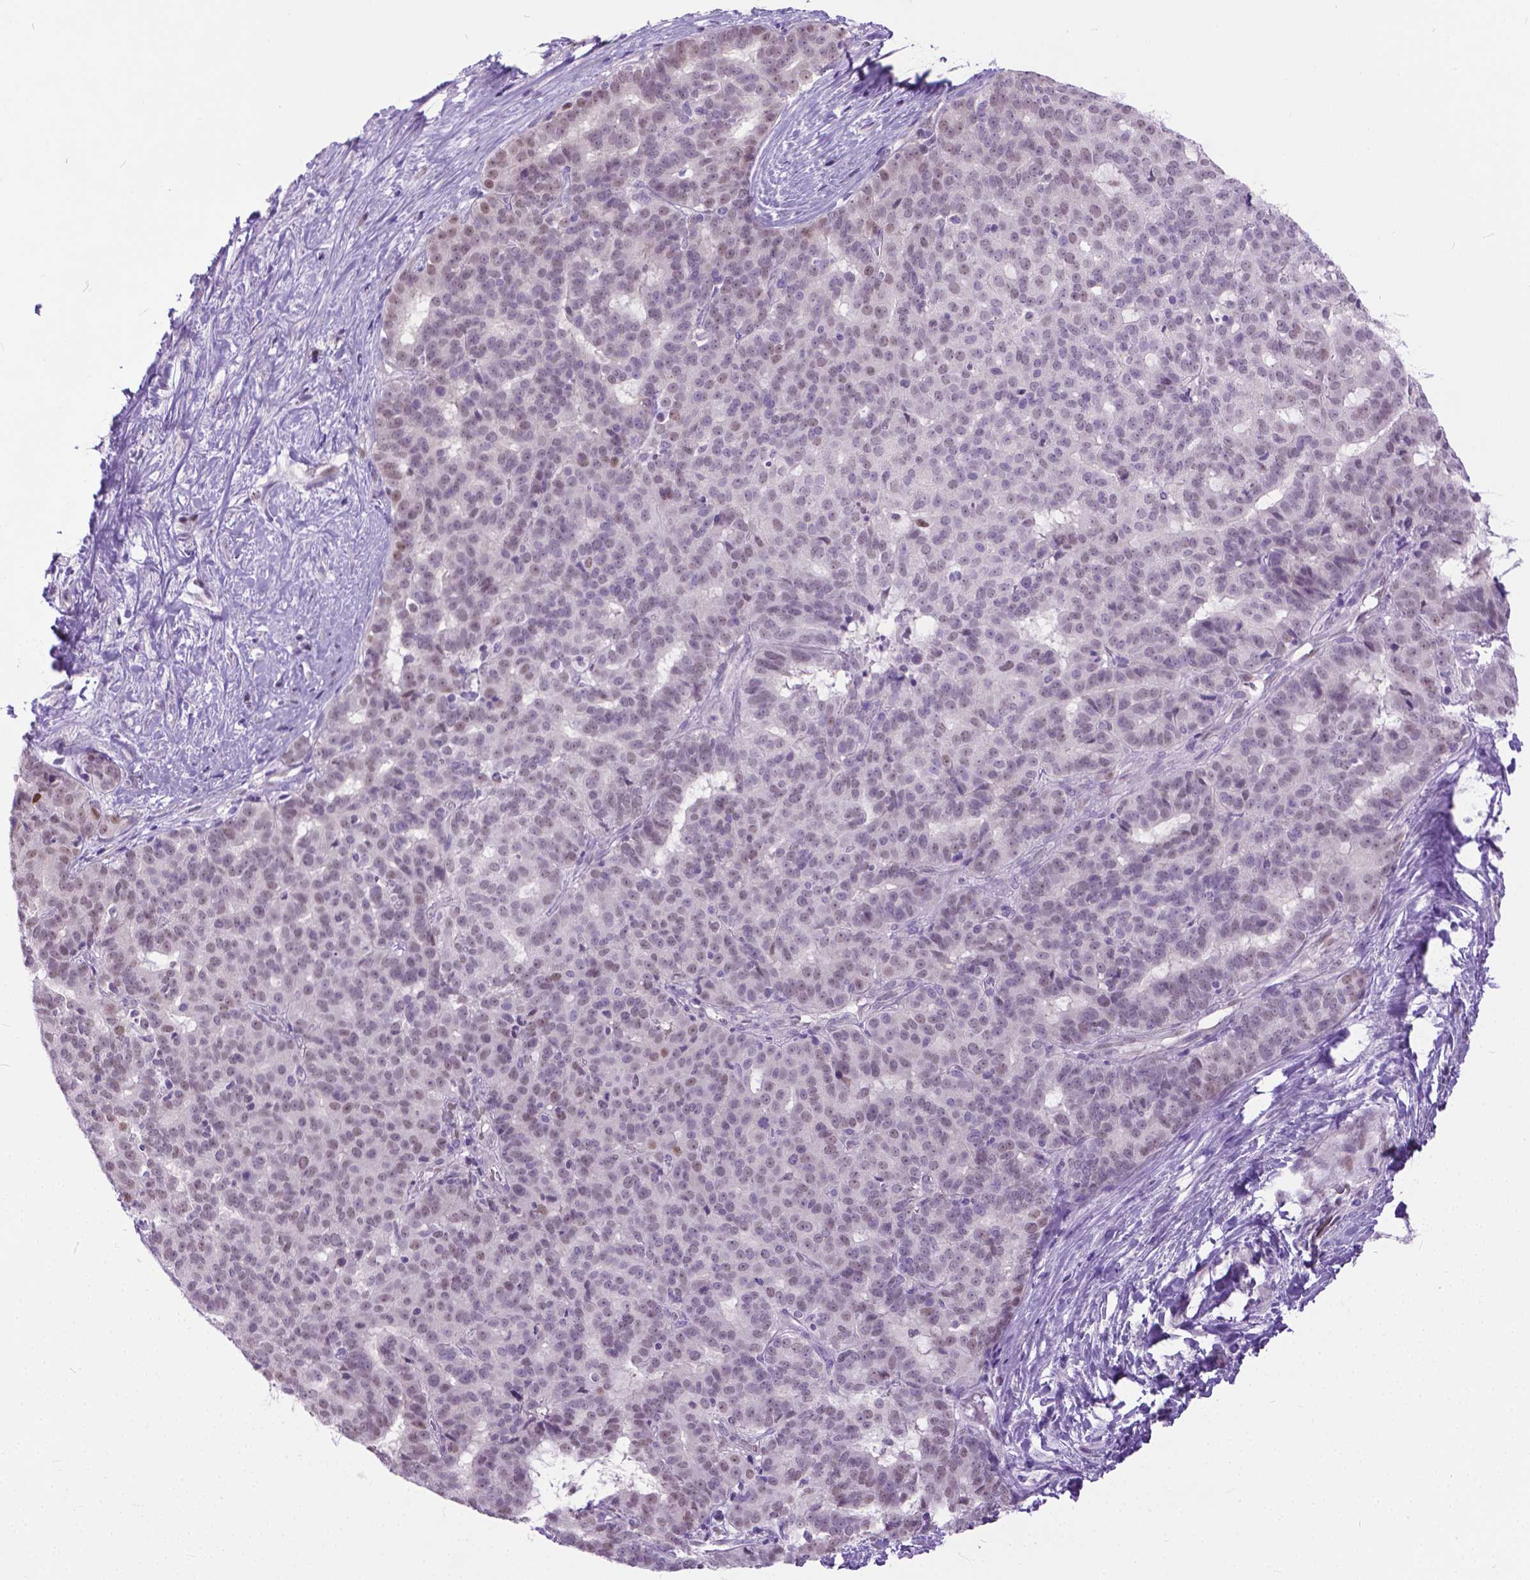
{"staining": {"intensity": "weak", "quantity": "25%-75%", "location": "nuclear"}, "tissue": "liver cancer", "cell_type": "Tumor cells", "image_type": "cancer", "snomed": [{"axis": "morphology", "description": "Cholangiocarcinoma"}, {"axis": "topography", "description": "Liver"}], "caption": "This is an image of immunohistochemistry (IHC) staining of liver cancer (cholangiocarcinoma), which shows weak positivity in the nuclear of tumor cells.", "gene": "APCDD1L", "patient": {"sex": "female", "age": 47}}